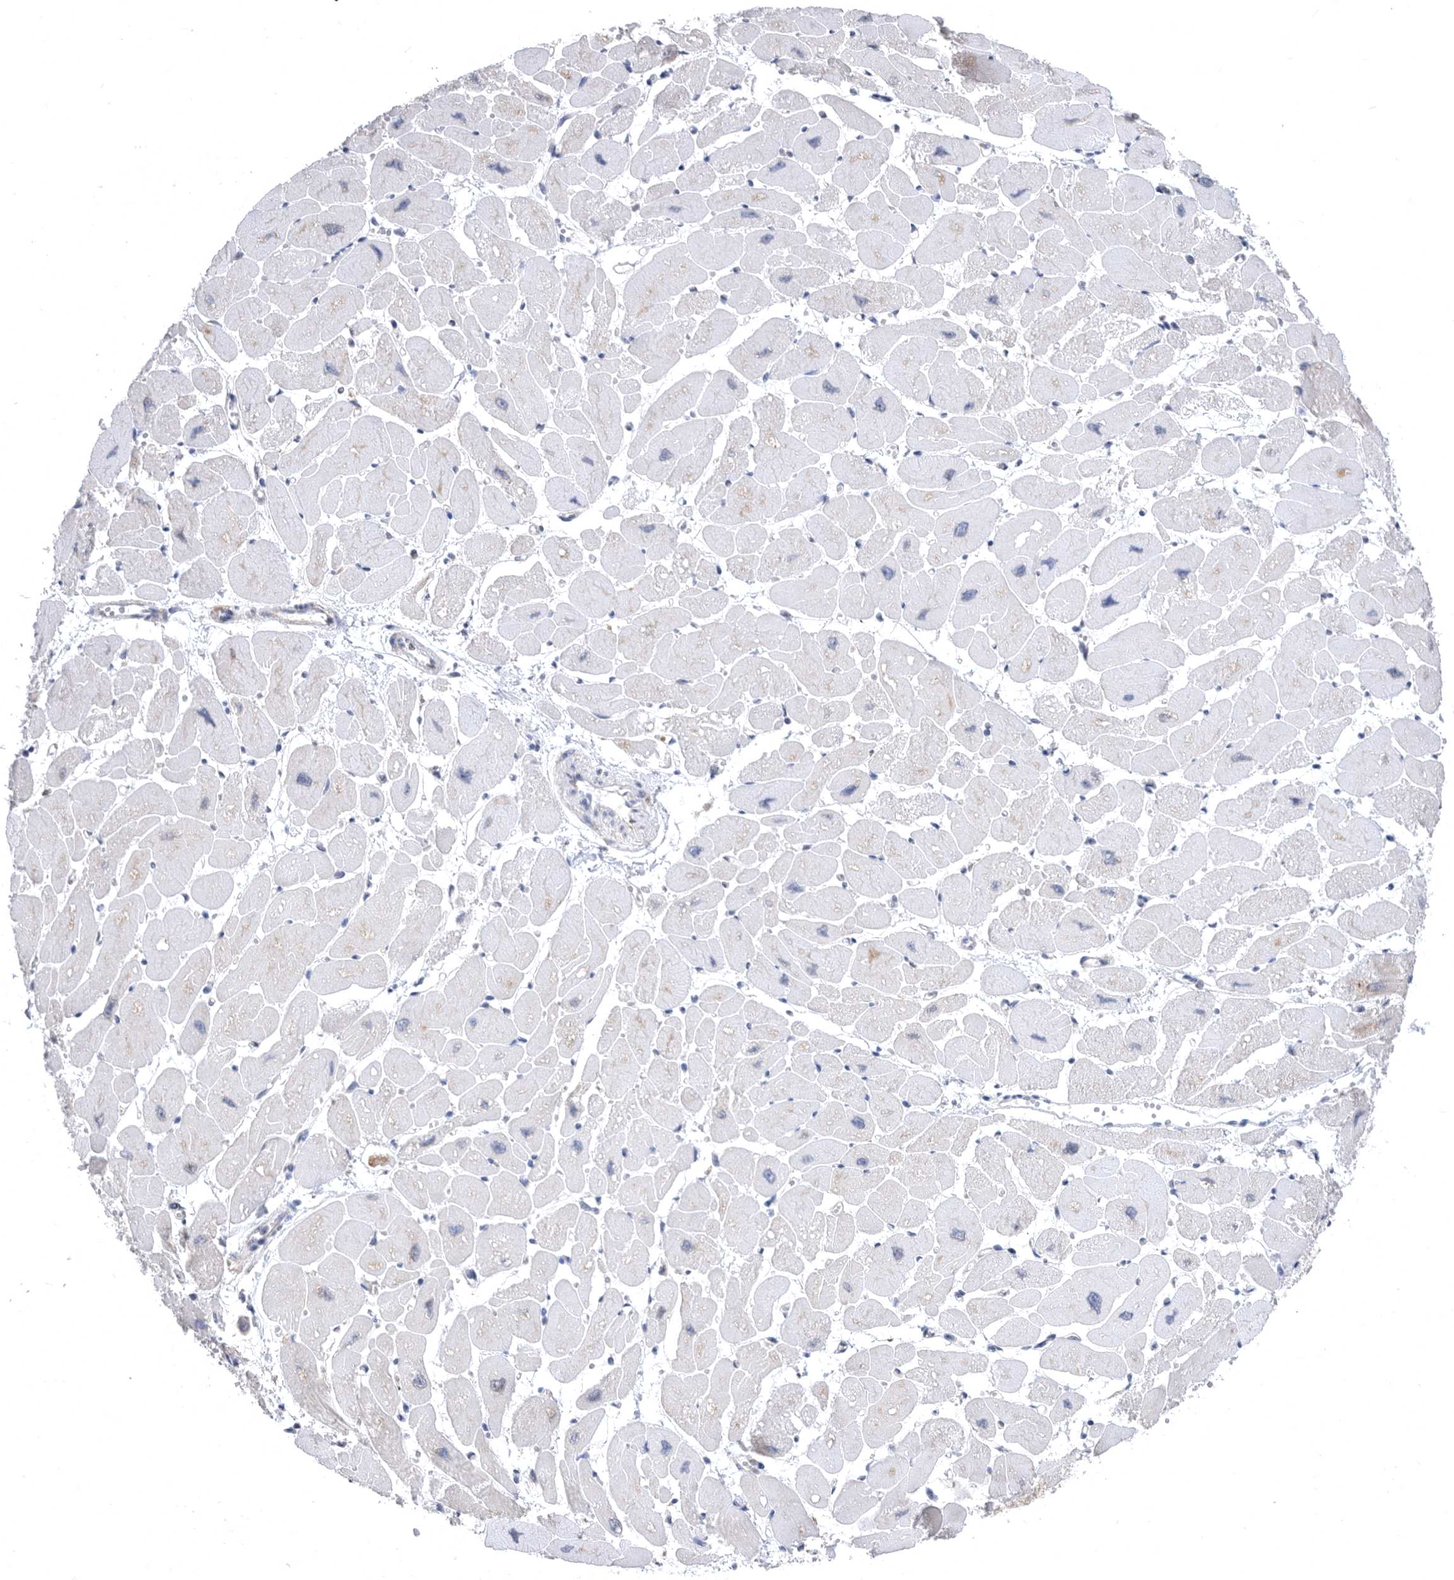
{"staining": {"intensity": "negative", "quantity": "none", "location": "none"}, "tissue": "heart muscle", "cell_type": "Cardiomyocytes", "image_type": "normal", "snomed": [{"axis": "morphology", "description": "Normal tissue, NOS"}, {"axis": "topography", "description": "Heart"}], "caption": "Immunohistochemistry image of normal heart muscle: heart muscle stained with DAB (3,3'-diaminobenzidine) demonstrates no significant protein positivity in cardiomyocytes. (Stains: DAB (3,3'-diaminobenzidine) immunohistochemistry (IHC) with hematoxylin counter stain, Microscopy: brightfield microscopy at high magnification).", "gene": "CCT4", "patient": {"sex": "female", "age": 54}}